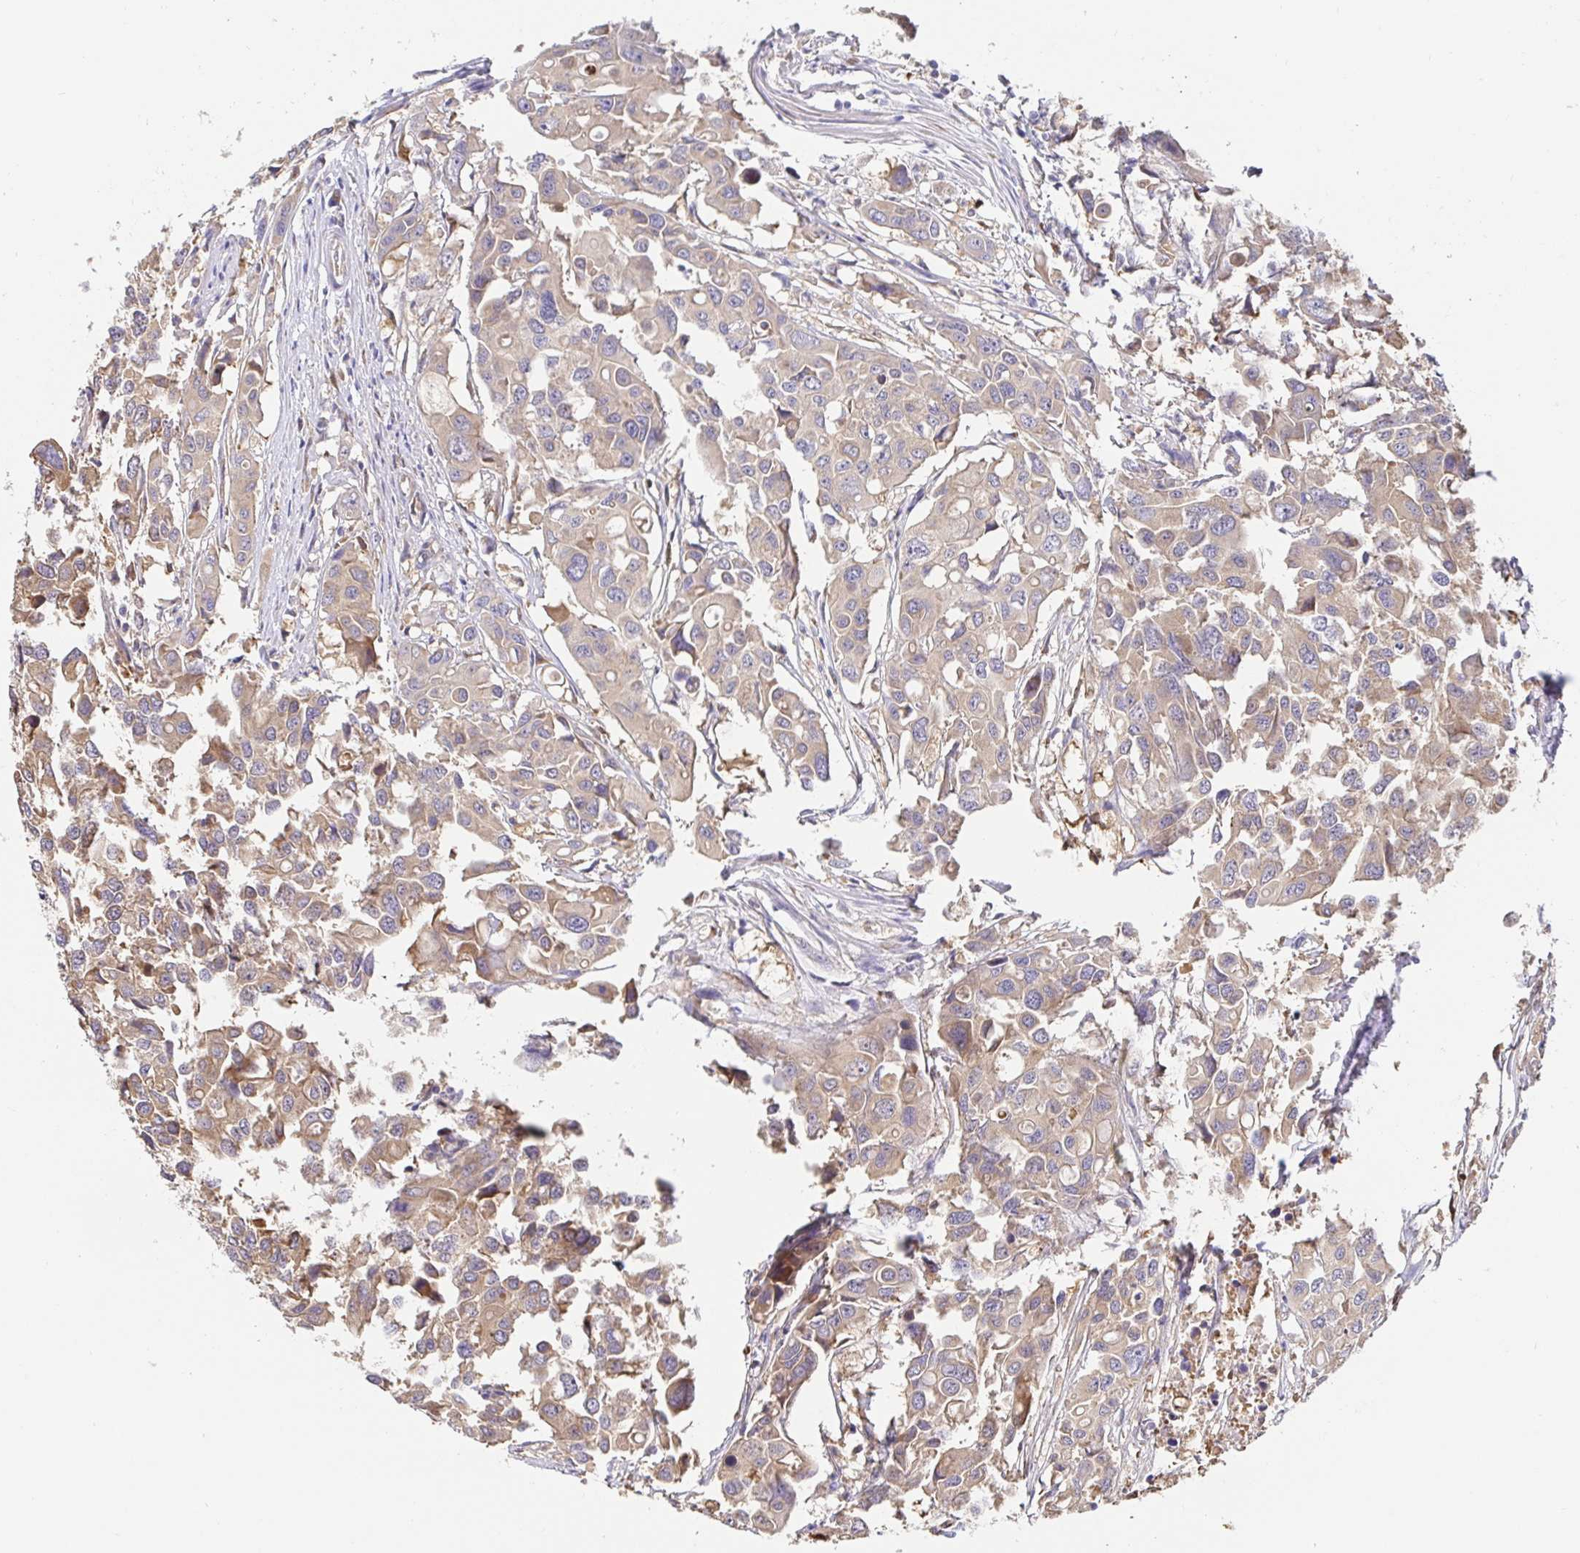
{"staining": {"intensity": "weak", "quantity": ">75%", "location": "cytoplasmic/membranous"}, "tissue": "colorectal cancer", "cell_type": "Tumor cells", "image_type": "cancer", "snomed": [{"axis": "morphology", "description": "Adenocarcinoma, NOS"}, {"axis": "topography", "description": "Colon"}], "caption": "This is an image of immunohistochemistry staining of colorectal cancer (adenocarcinoma), which shows weak staining in the cytoplasmic/membranous of tumor cells.", "gene": "PDPK1", "patient": {"sex": "male", "age": 77}}